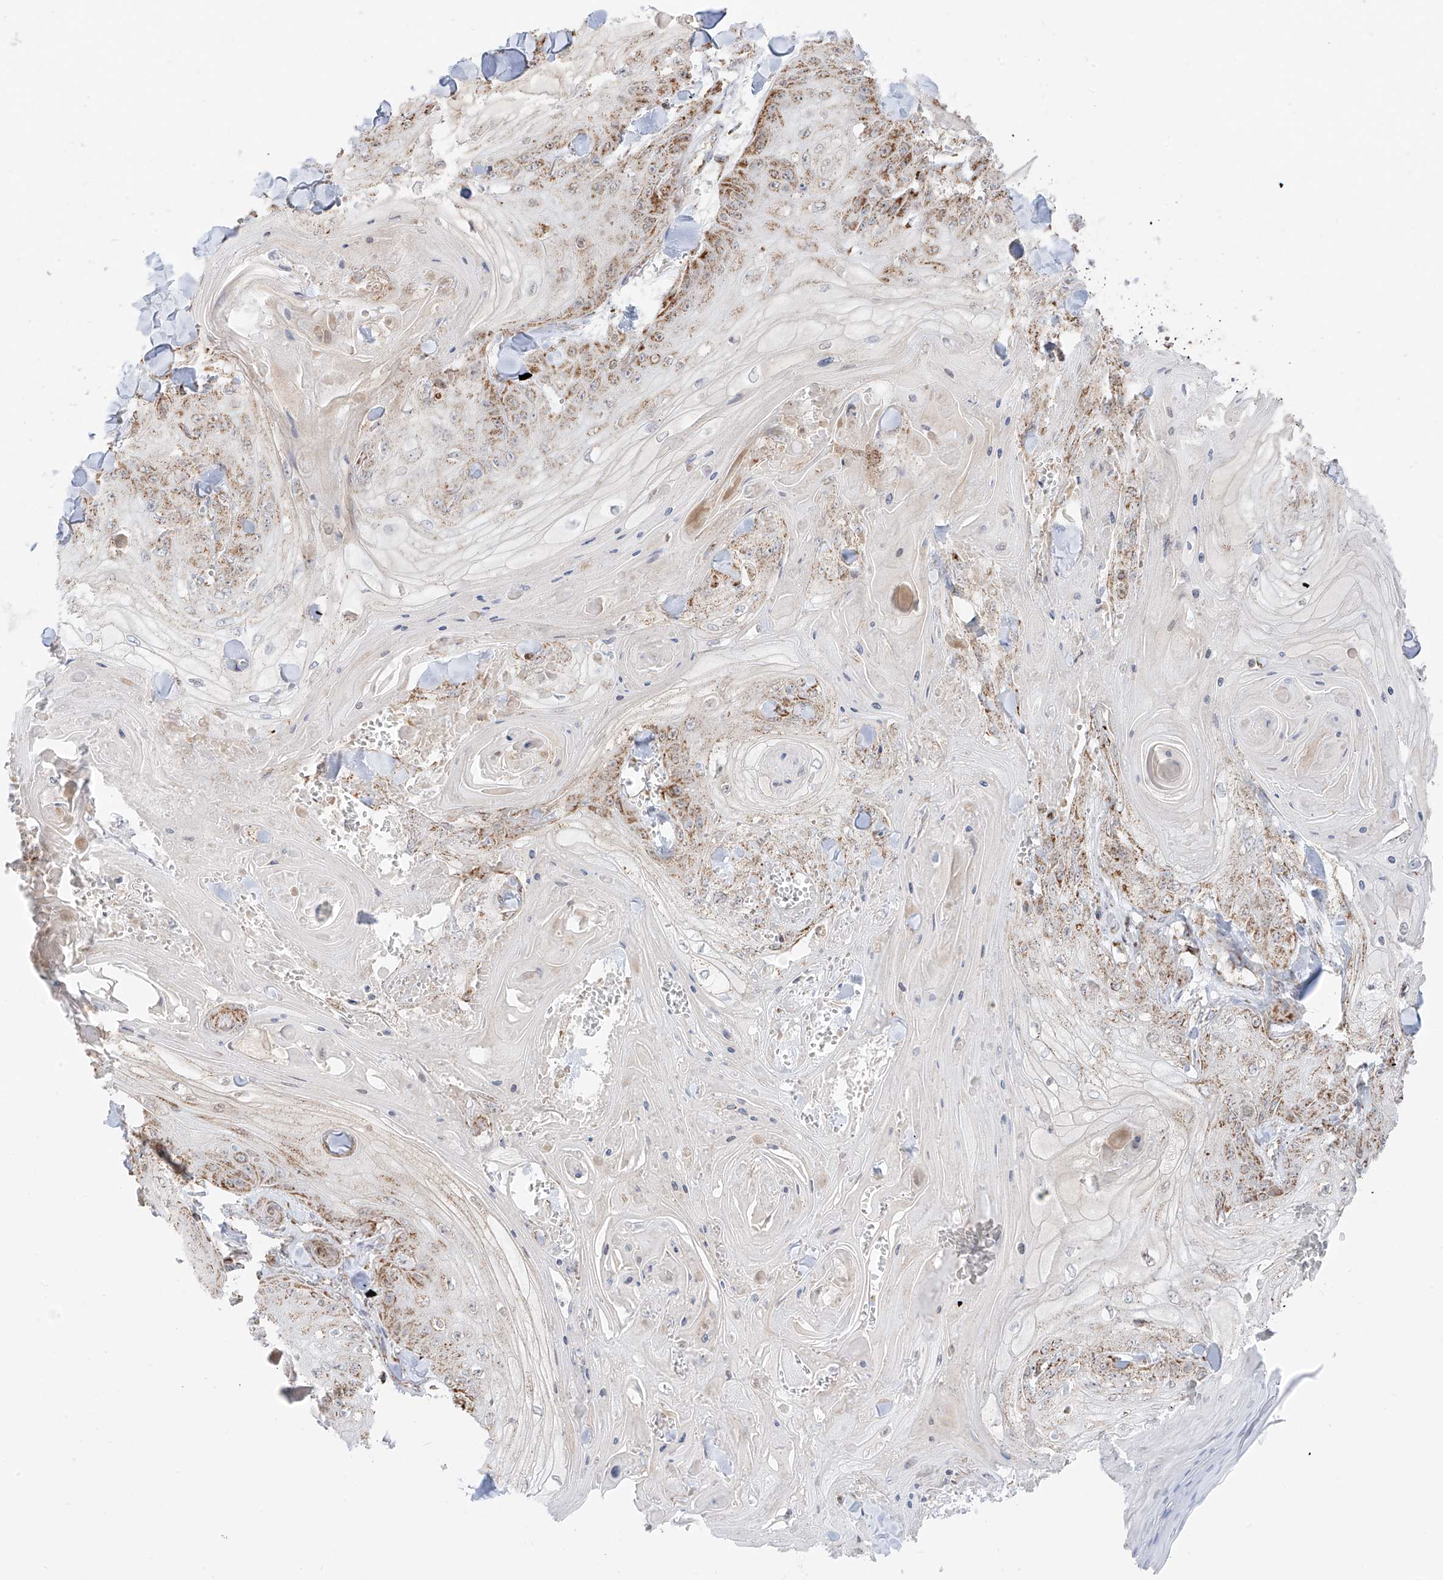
{"staining": {"intensity": "moderate", "quantity": ">75%", "location": "cytoplasmic/membranous"}, "tissue": "skin cancer", "cell_type": "Tumor cells", "image_type": "cancer", "snomed": [{"axis": "morphology", "description": "Squamous cell carcinoma, NOS"}, {"axis": "topography", "description": "Skin"}], "caption": "The micrograph exhibits staining of skin cancer, revealing moderate cytoplasmic/membranous protein expression (brown color) within tumor cells.", "gene": "ETHE1", "patient": {"sex": "male", "age": 74}}